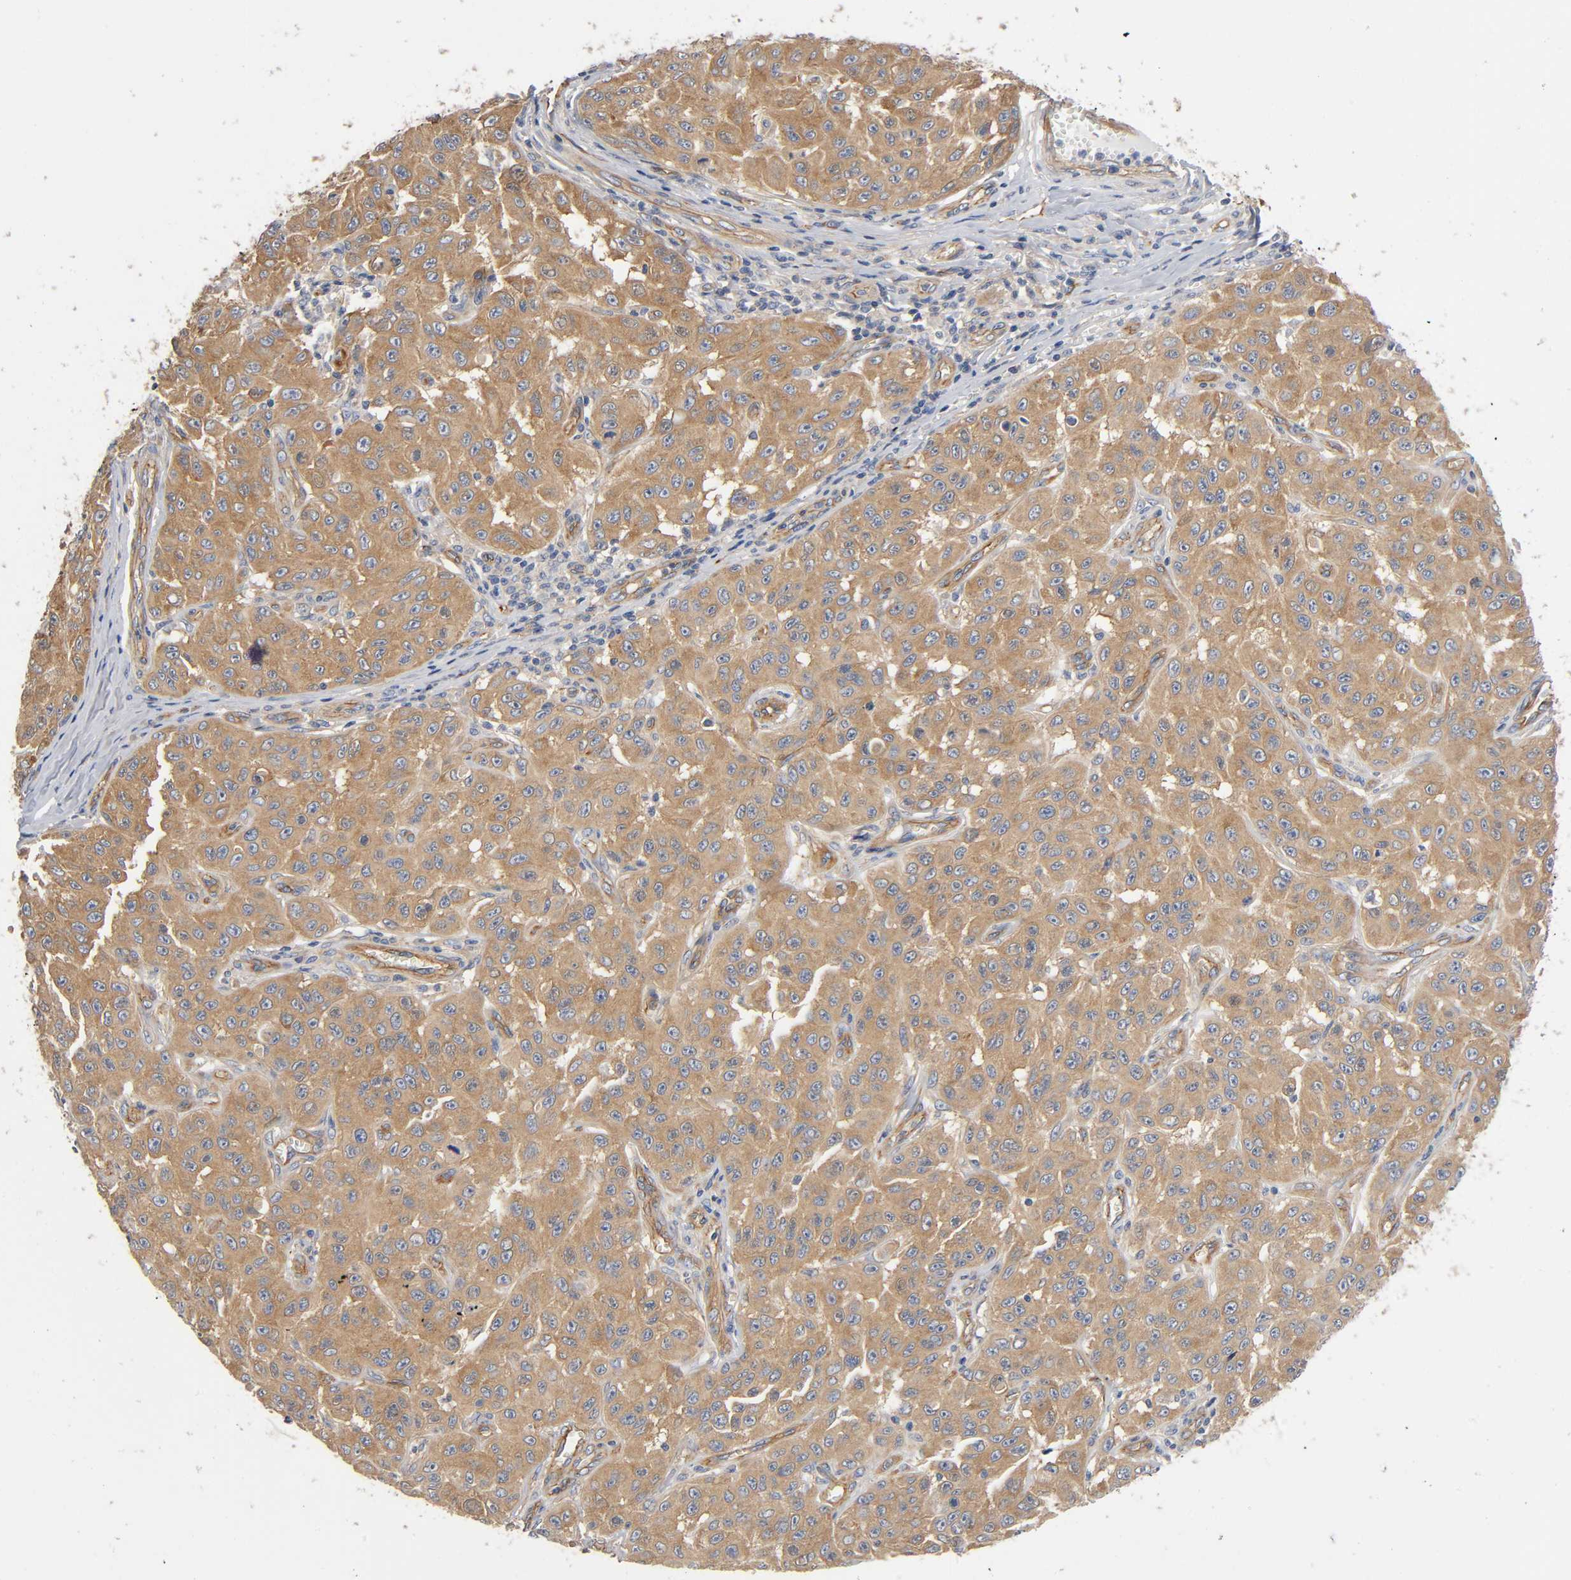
{"staining": {"intensity": "moderate", "quantity": ">75%", "location": "cytoplasmic/membranous"}, "tissue": "melanoma", "cell_type": "Tumor cells", "image_type": "cancer", "snomed": [{"axis": "morphology", "description": "Malignant melanoma, NOS"}, {"axis": "topography", "description": "Skin"}], "caption": "Immunohistochemistry (DAB) staining of human malignant melanoma shows moderate cytoplasmic/membranous protein staining in approximately >75% of tumor cells. Using DAB (3,3'-diaminobenzidine) (brown) and hematoxylin (blue) stains, captured at high magnification using brightfield microscopy.", "gene": "MARS1", "patient": {"sex": "male", "age": 30}}